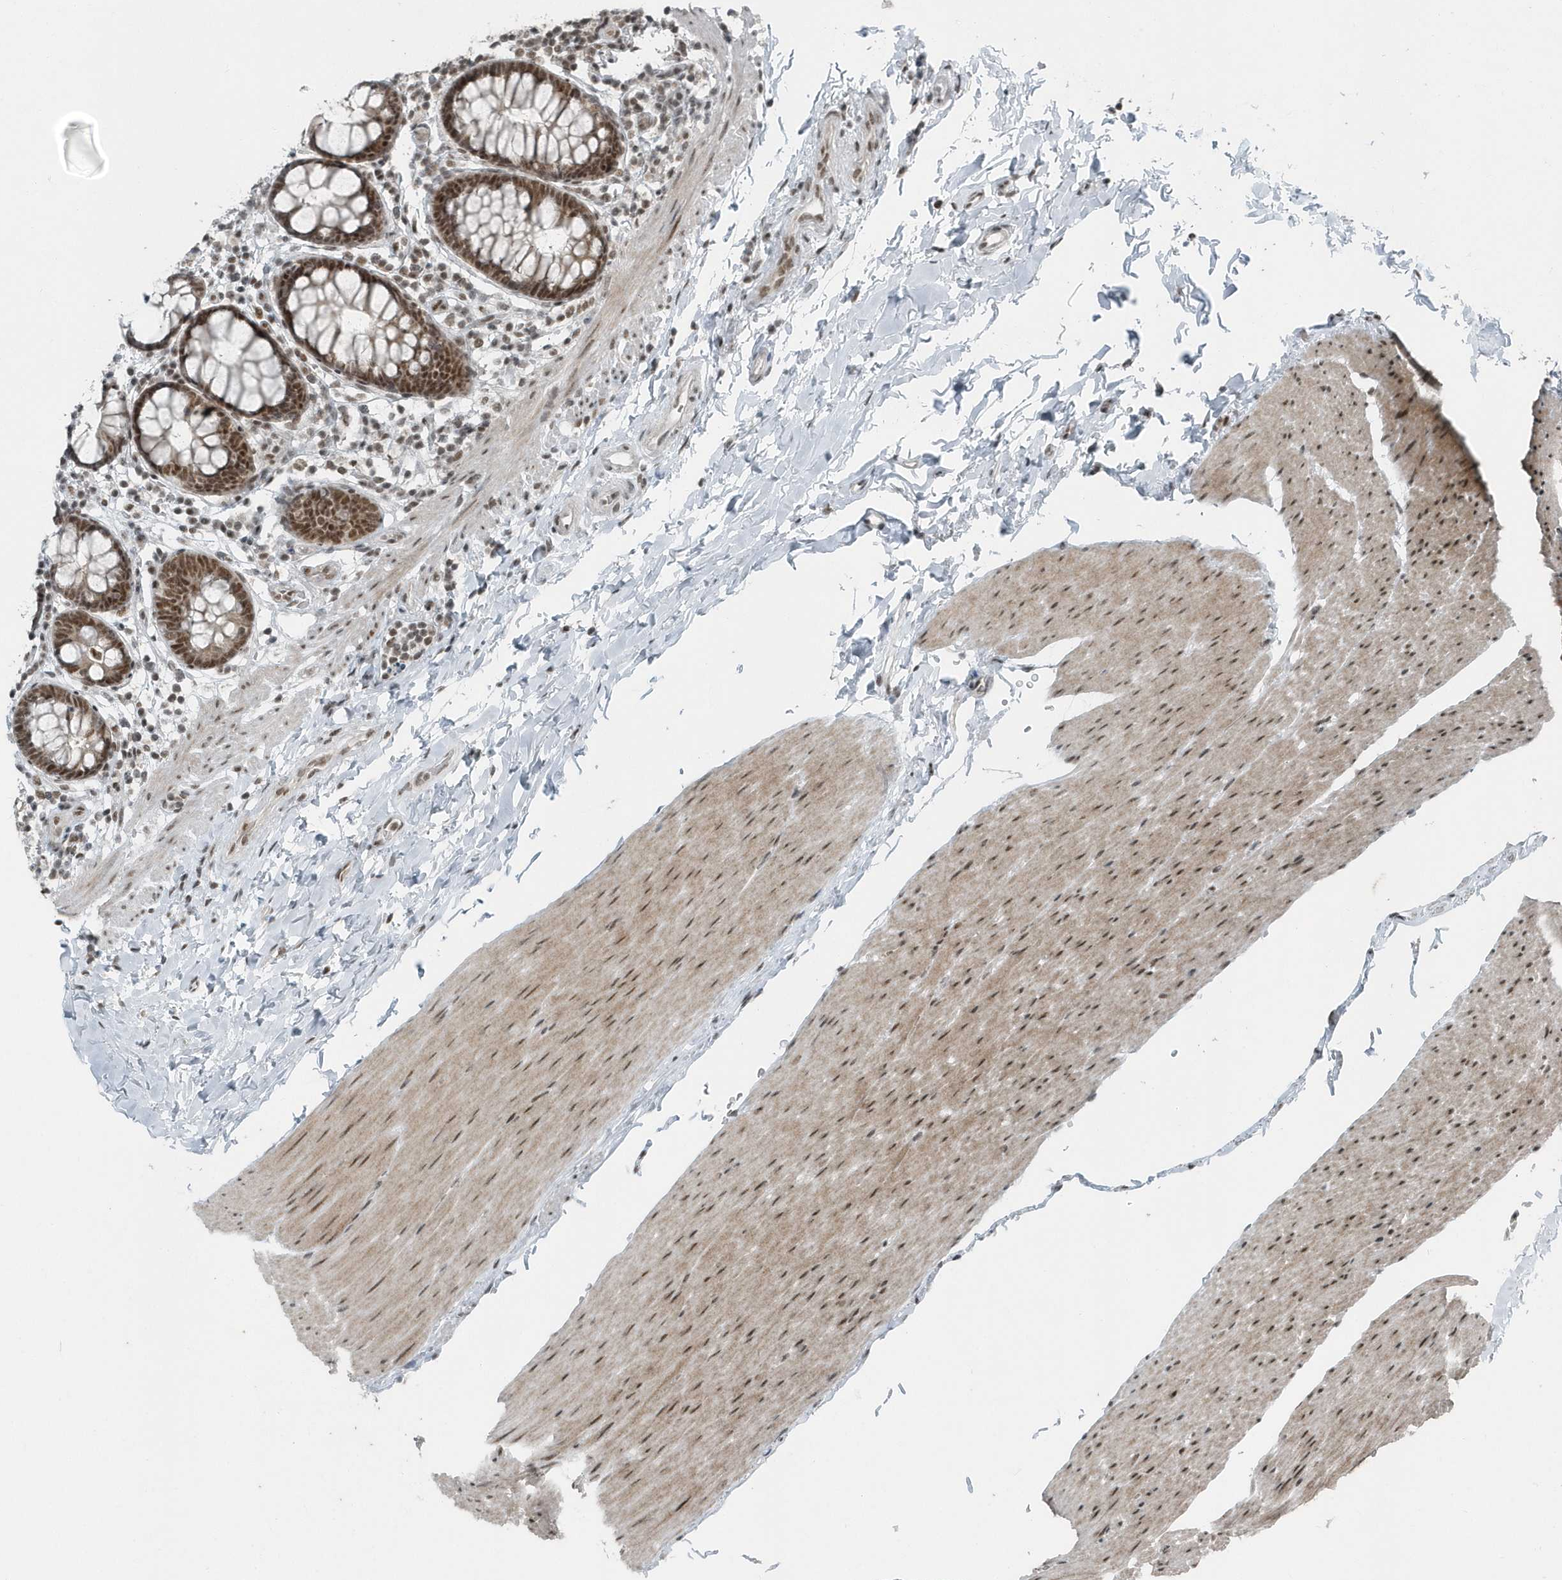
{"staining": {"intensity": "moderate", "quantity": ">75%", "location": "nuclear"}, "tissue": "colon", "cell_type": "Endothelial cells", "image_type": "normal", "snomed": [{"axis": "morphology", "description": "Normal tissue, NOS"}, {"axis": "topography", "description": "Colon"}], "caption": "The micrograph shows staining of benign colon, revealing moderate nuclear protein expression (brown color) within endothelial cells. Using DAB (3,3'-diaminobenzidine) (brown) and hematoxylin (blue) stains, captured at high magnification using brightfield microscopy.", "gene": "YTHDC1", "patient": {"sex": "female", "age": 80}}